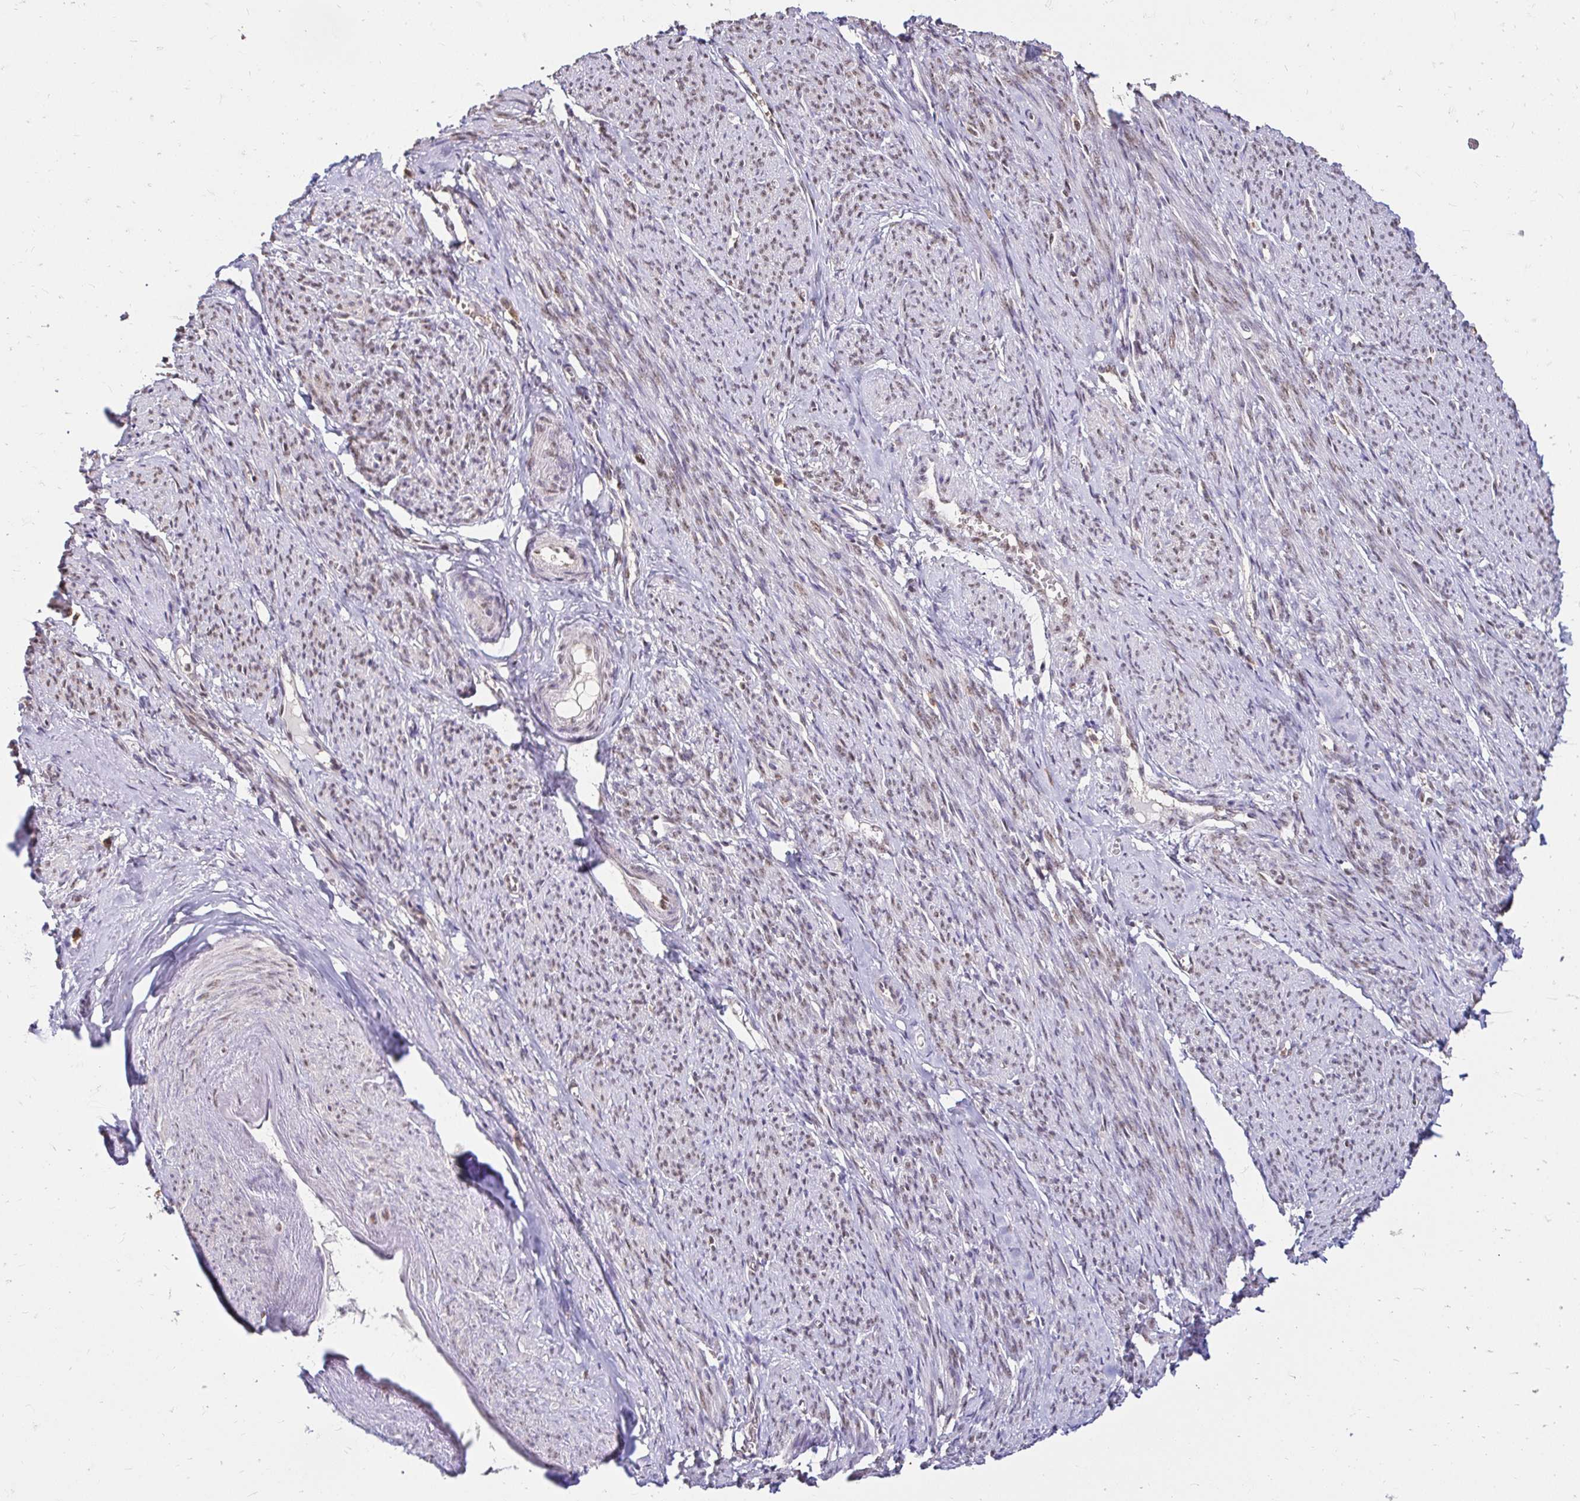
{"staining": {"intensity": "moderate", "quantity": "25%-75%", "location": "nuclear"}, "tissue": "smooth muscle", "cell_type": "Smooth muscle cells", "image_type": "normal", "snomed": [{"axis": "morphology", "description": "Normal tissue, NOS"}, {"axis": "topography", "description": "Smooth muscle"}], "caption": "The immunohistochemical stain highlights moderate nuclear positivity in smooth muscle cells of unremarkable smooth muscle.", "gene": "RIMS4", "patient": {"sex": "female", "age": 65}}